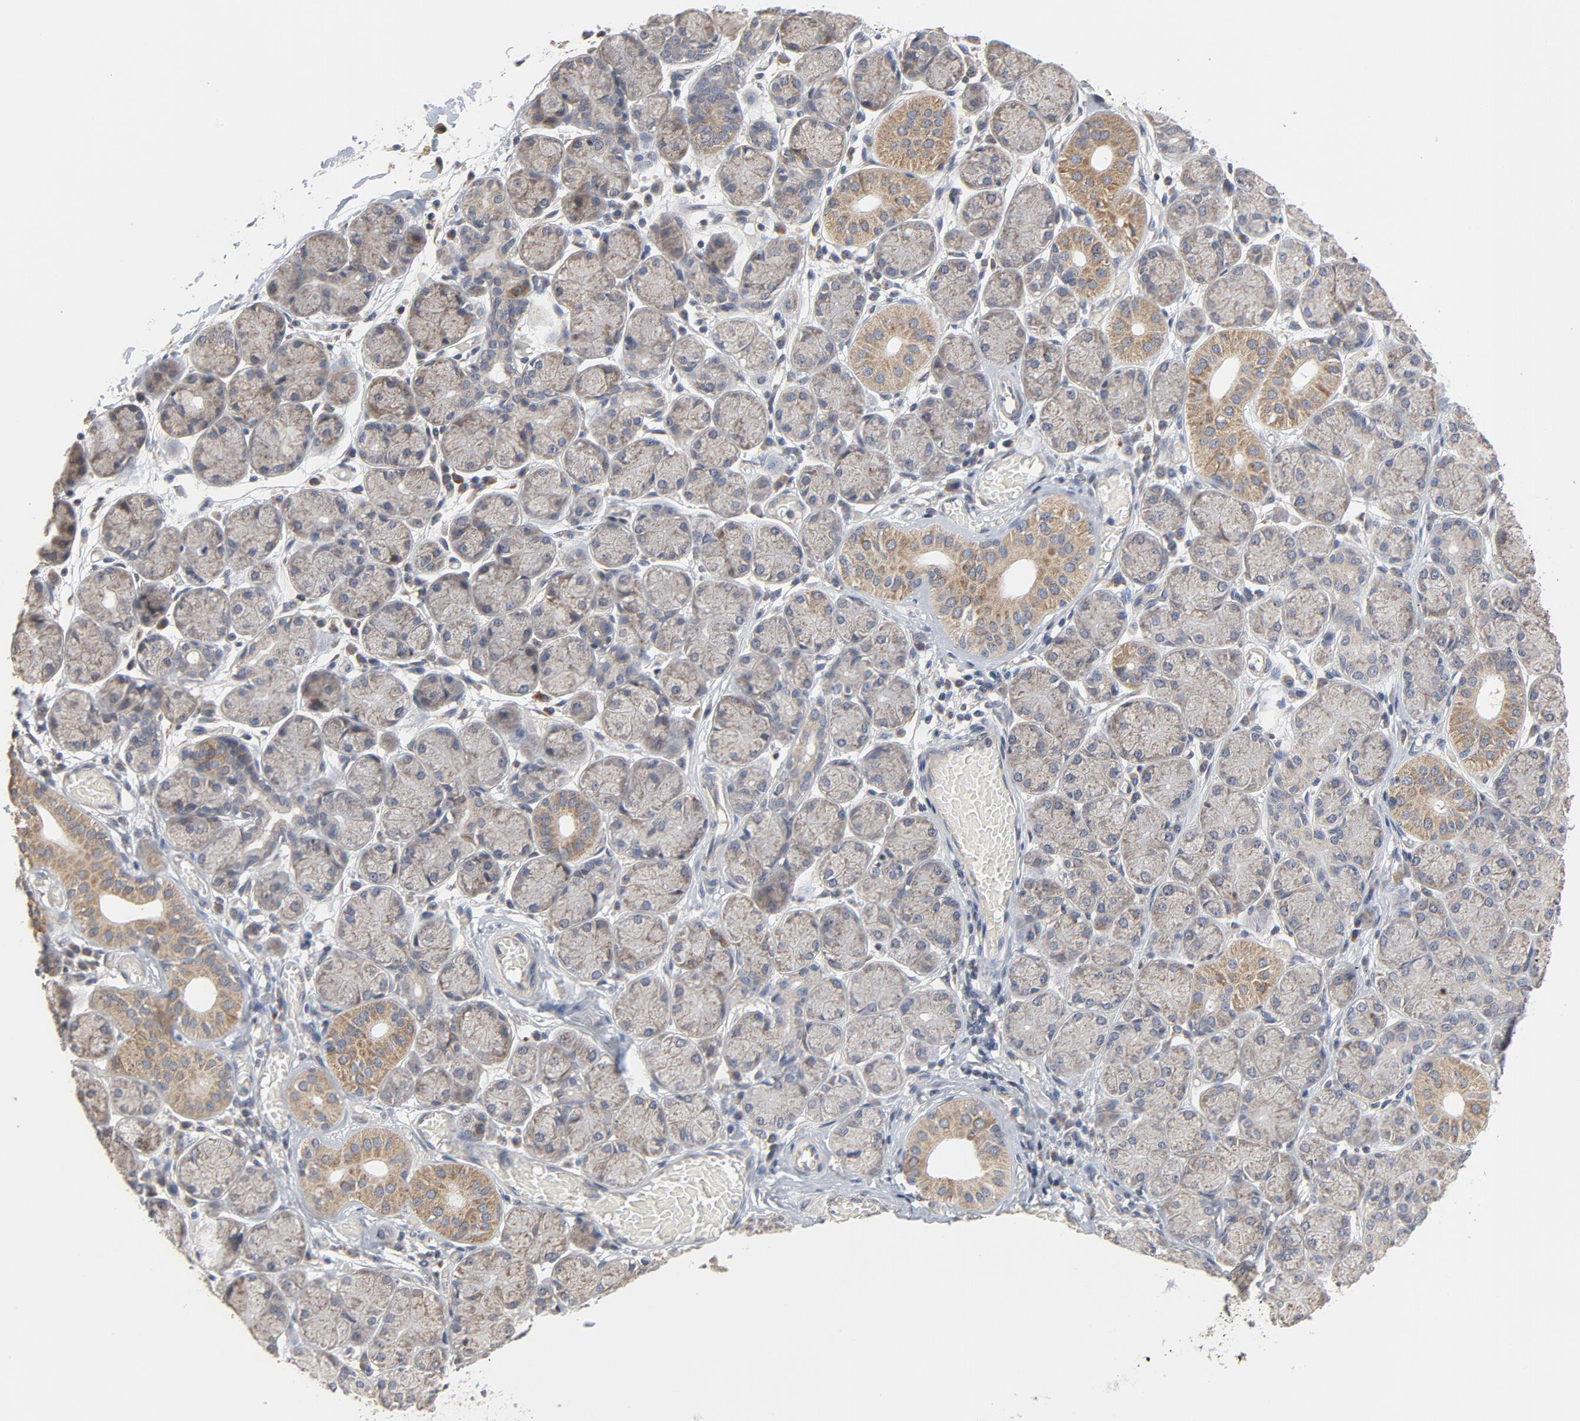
{"staining": {"intensity": "moderate", "quantity": "<25%", "location": "cytoplasmic/membranous"}, "tissue": "salivary gland", "cell_type": "Glandular cells", "image_type": "normal", "snomed": [{"axis": "morphology", "description": "Normal tissue, NOS"}, {"axis": "topography", "description": "Salivary gland"}], "caption": "This image demonstrates IHC staining of benign human salivary gland, with low moderate cytoplasmic/membranous staining in about <25% of glandular cells.", "gene": "C14orf119", "patient": {"sex": "female", "age": 24}}